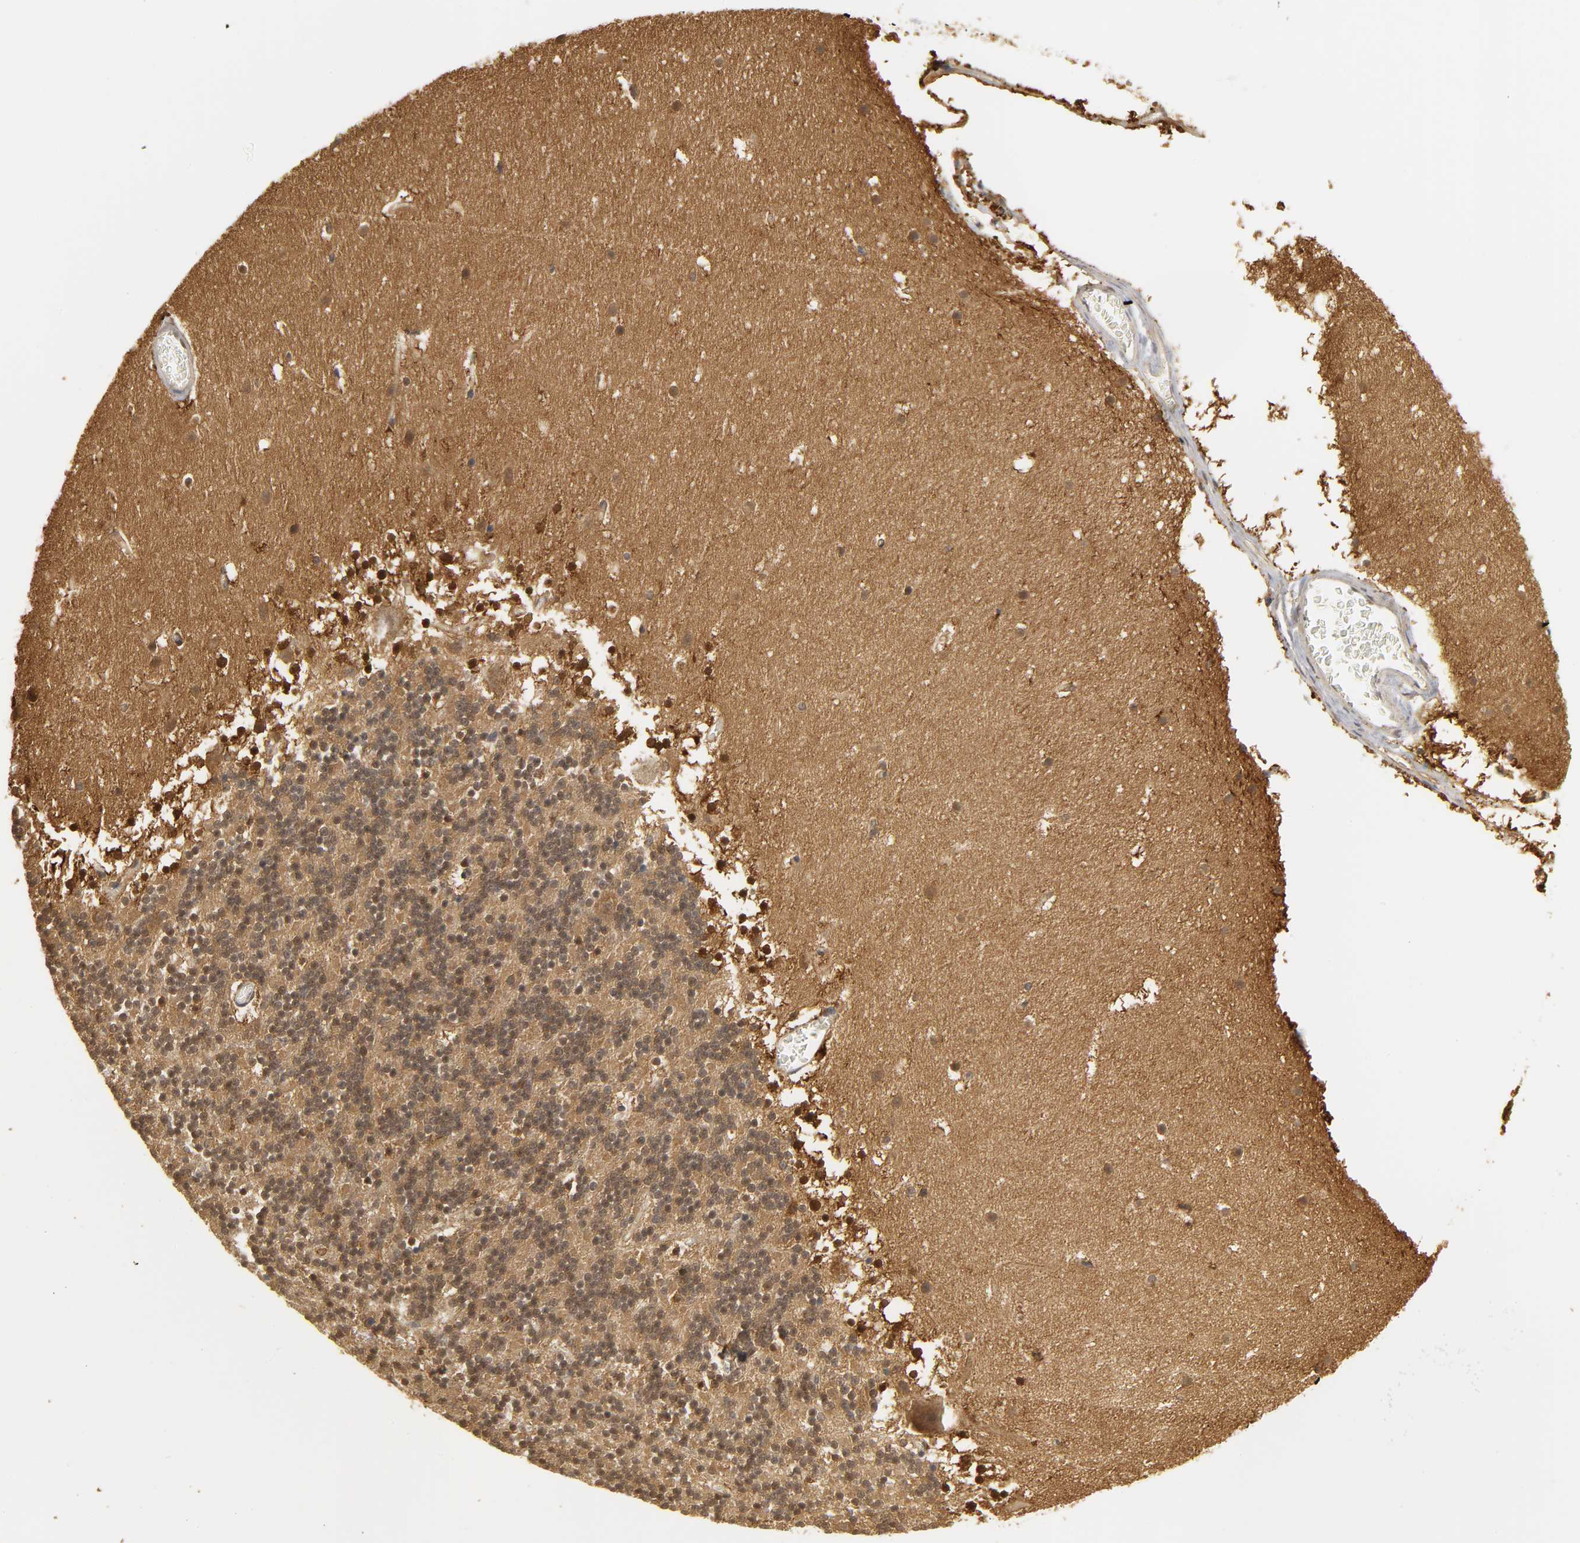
{"staining": {"intensity": "moderate", "quantity": ">75%", "location": "cytoplasmic/membranous,nuclear"}, "tissue": "cerebellum", "cell_type": "Cells in granular layer", "image_type": "normal", "snomed": [{"axis": "morphology", "description": "Normal tissue, NOS"}, {"axis": "topography", "description": "Cerebellum"}], "caption": "Cerebellum stained with IHC demonstrates moderate cytoplasmic/membranous,nuclear staining in about >75% of cells in granular layer.", "gene": "PARK7", "patient": {"sex": "male", "age": 45}}